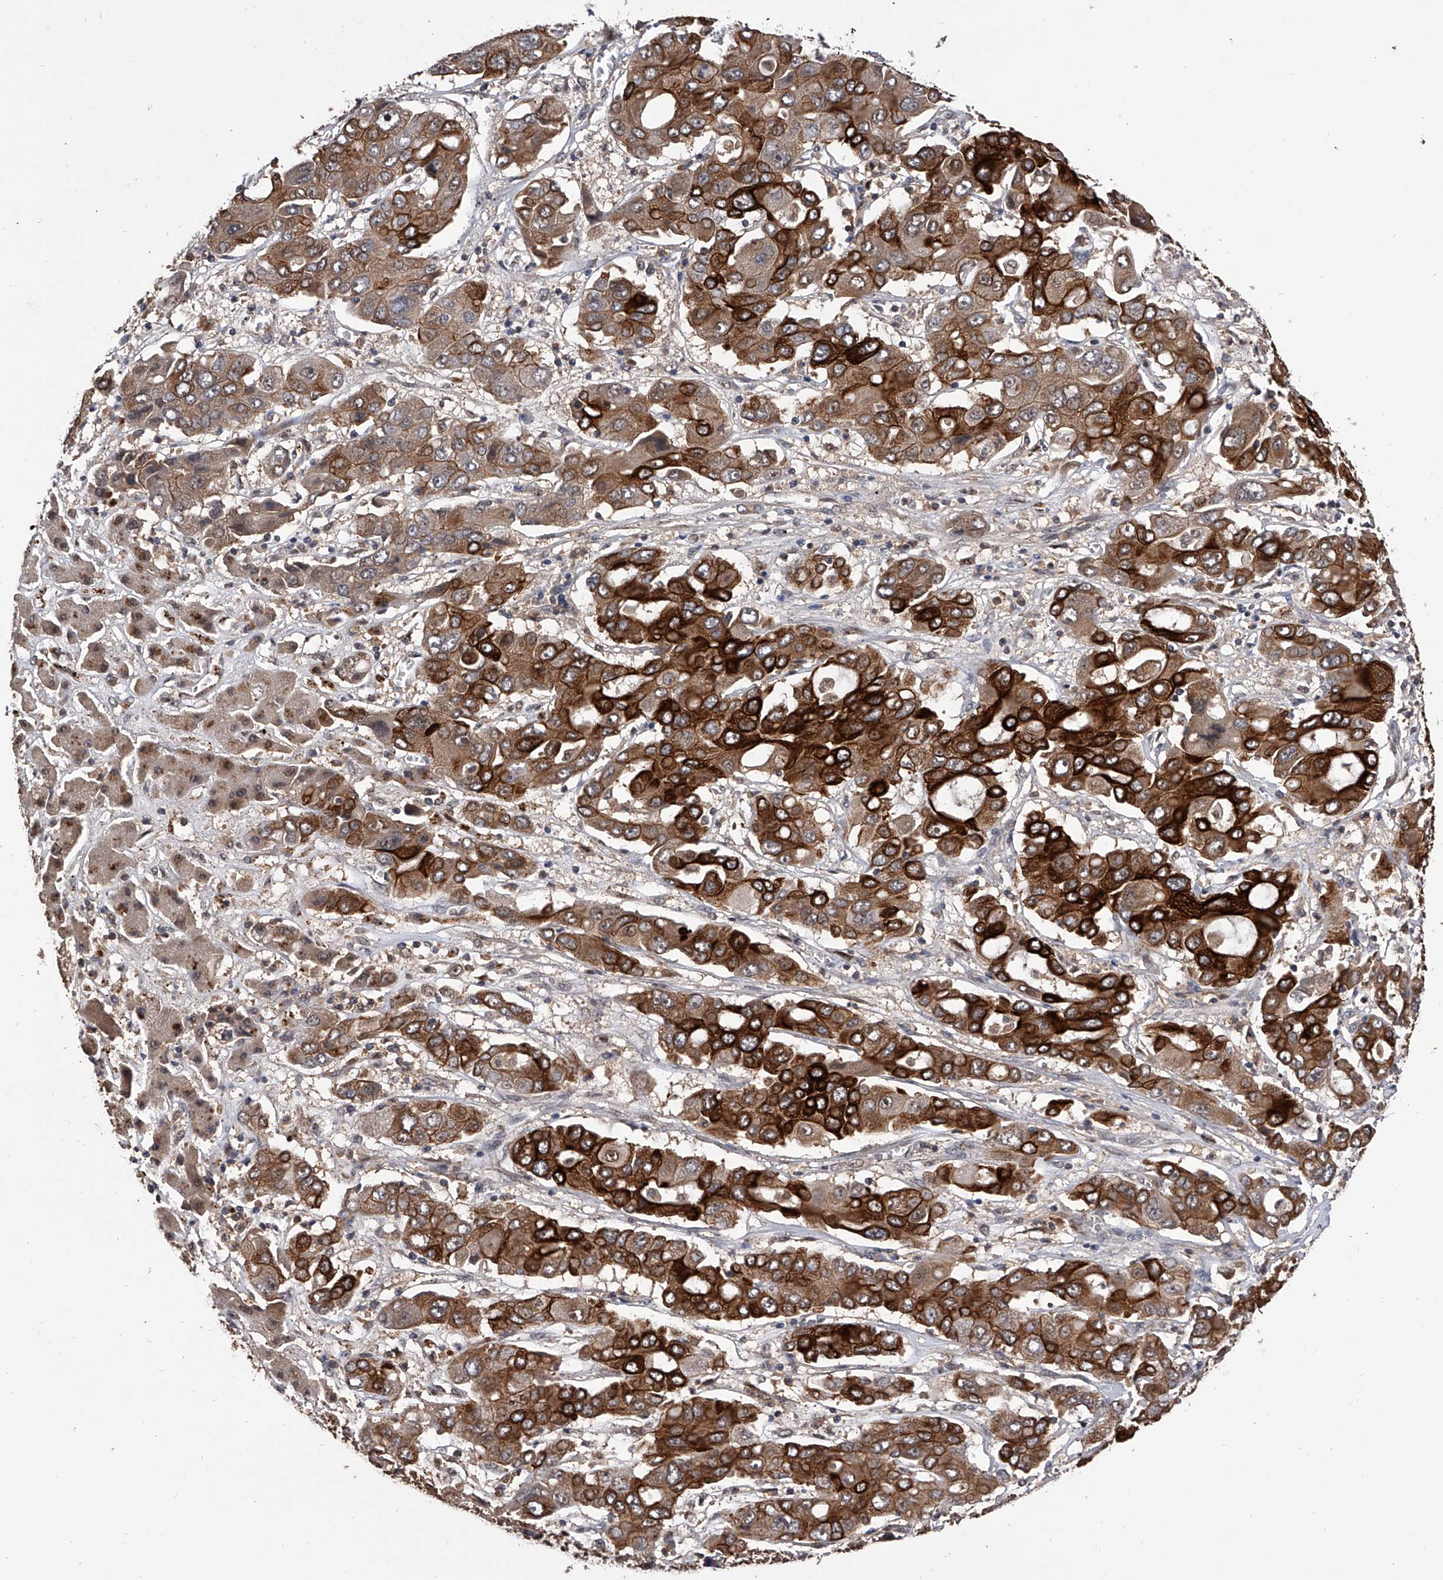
{"staining": {"intensity": "strong", "quantity": "25%-75%", "location": "cytoplasmic/membranous"}, "tissue": "liver cancer", "cell_type": "Tumor cells", "image_type": "cancer", "snomed": [{"axis": "morphology", "description": "Cholangiocarcinoma"}, {"axis": "topography", "description": "Liver"}], "caption": "Human cholangiocarcinoma (liver) stained with a protein marker displays strong staining in tumor cells.", "gene": "EFCAB7", "patient": {"sex": "male", "age": 67}}